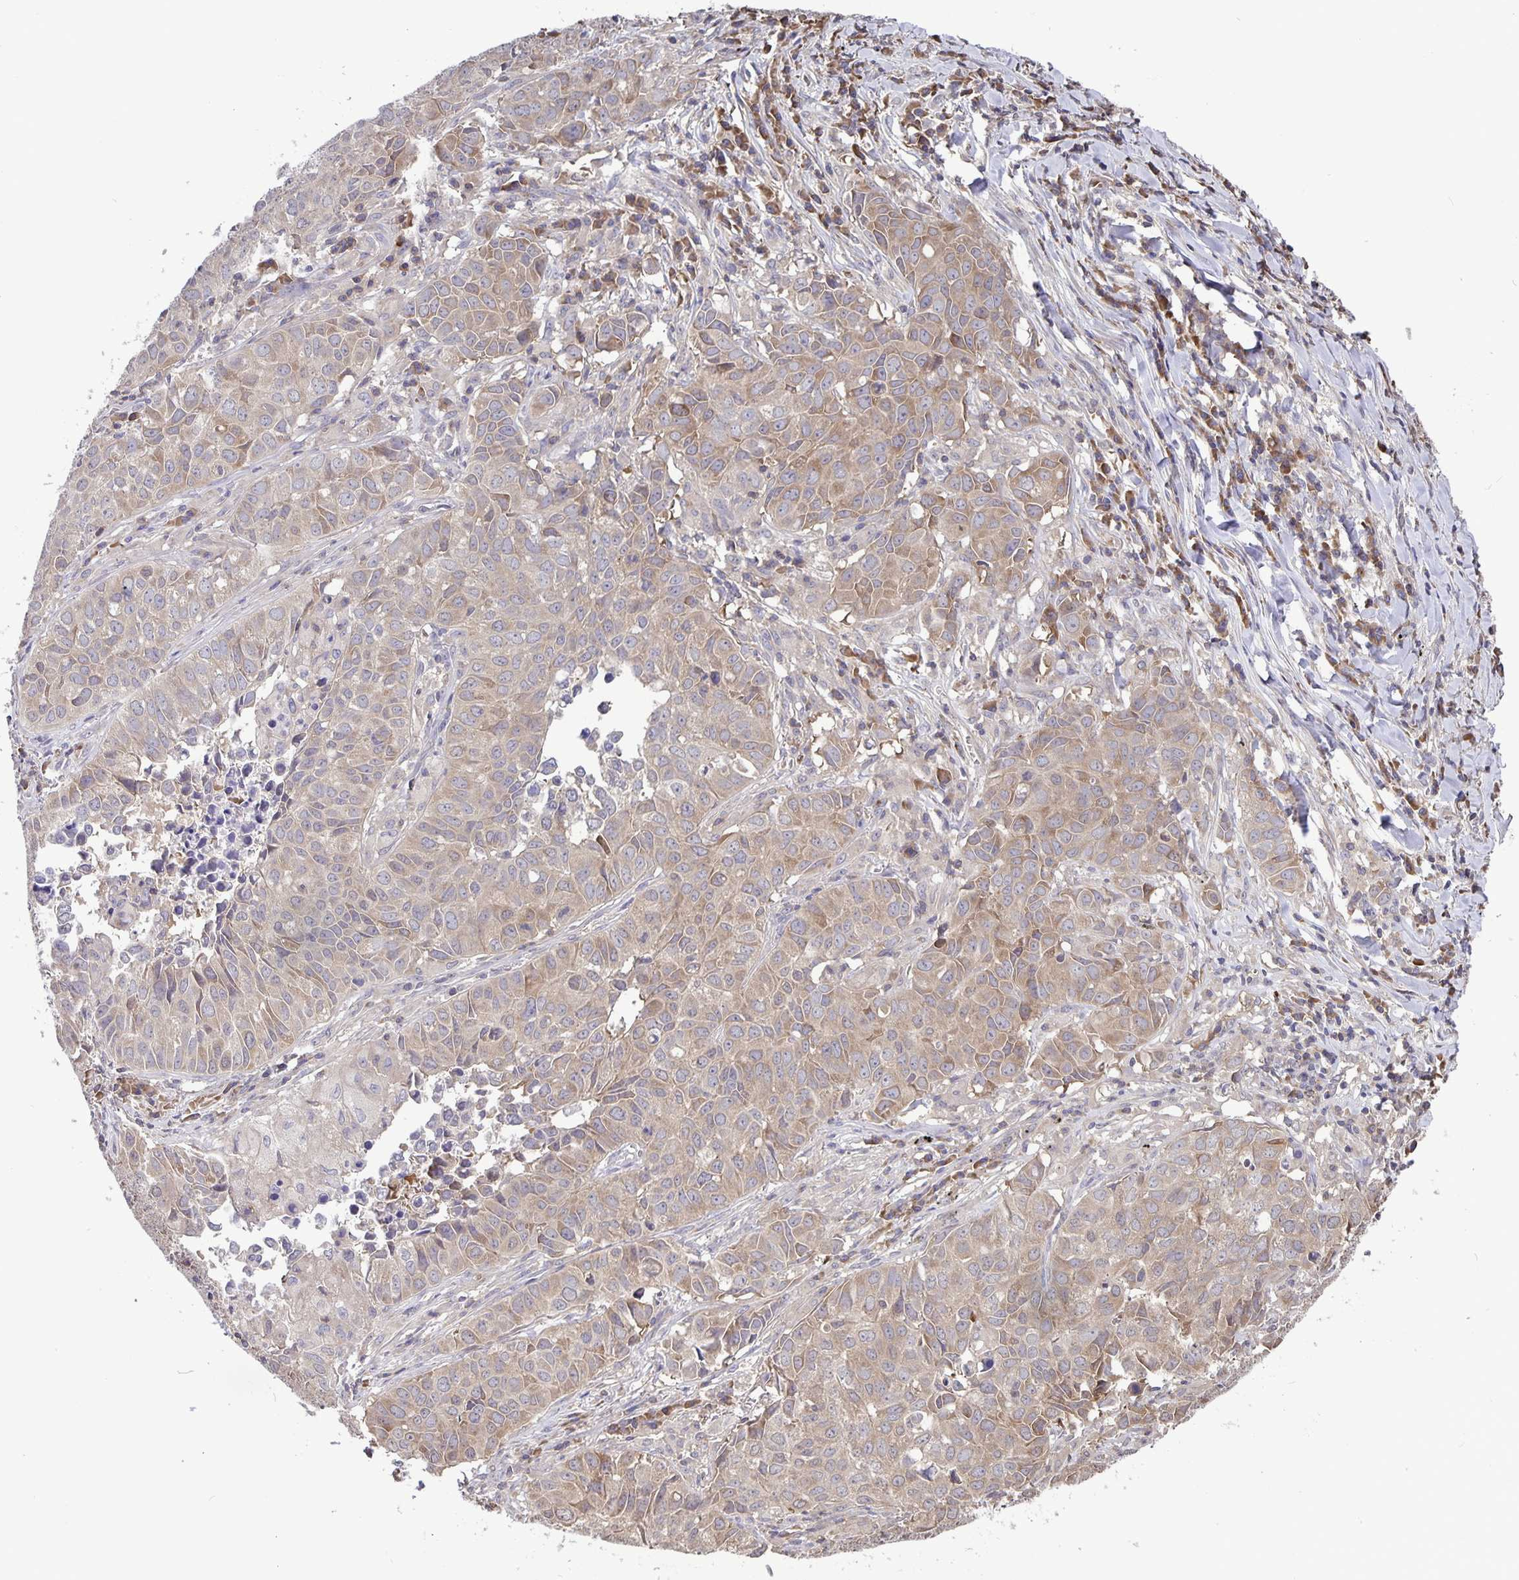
{"staining": {"intensity": "moderate", "quantity": ">75%", "location": "cytoplasmic/membranous"}, "tissue": "lung cancer", "cell_type": "Tumor cells", "image_type": "cancer", "snomed": [{"axis": "morphology", "description": "Adenocarcinoma, NOS"}, {"axis": "topography", "description": "Lung"}], "caption": "Protein expression analysis of human lung cancer (adenocarcinoma) reveals moderate cytoplasmic/membranous positivity in about >75% of tumor cells.", "gene": "FEM1C", "patient": {"sex": "female", "age": 50}}